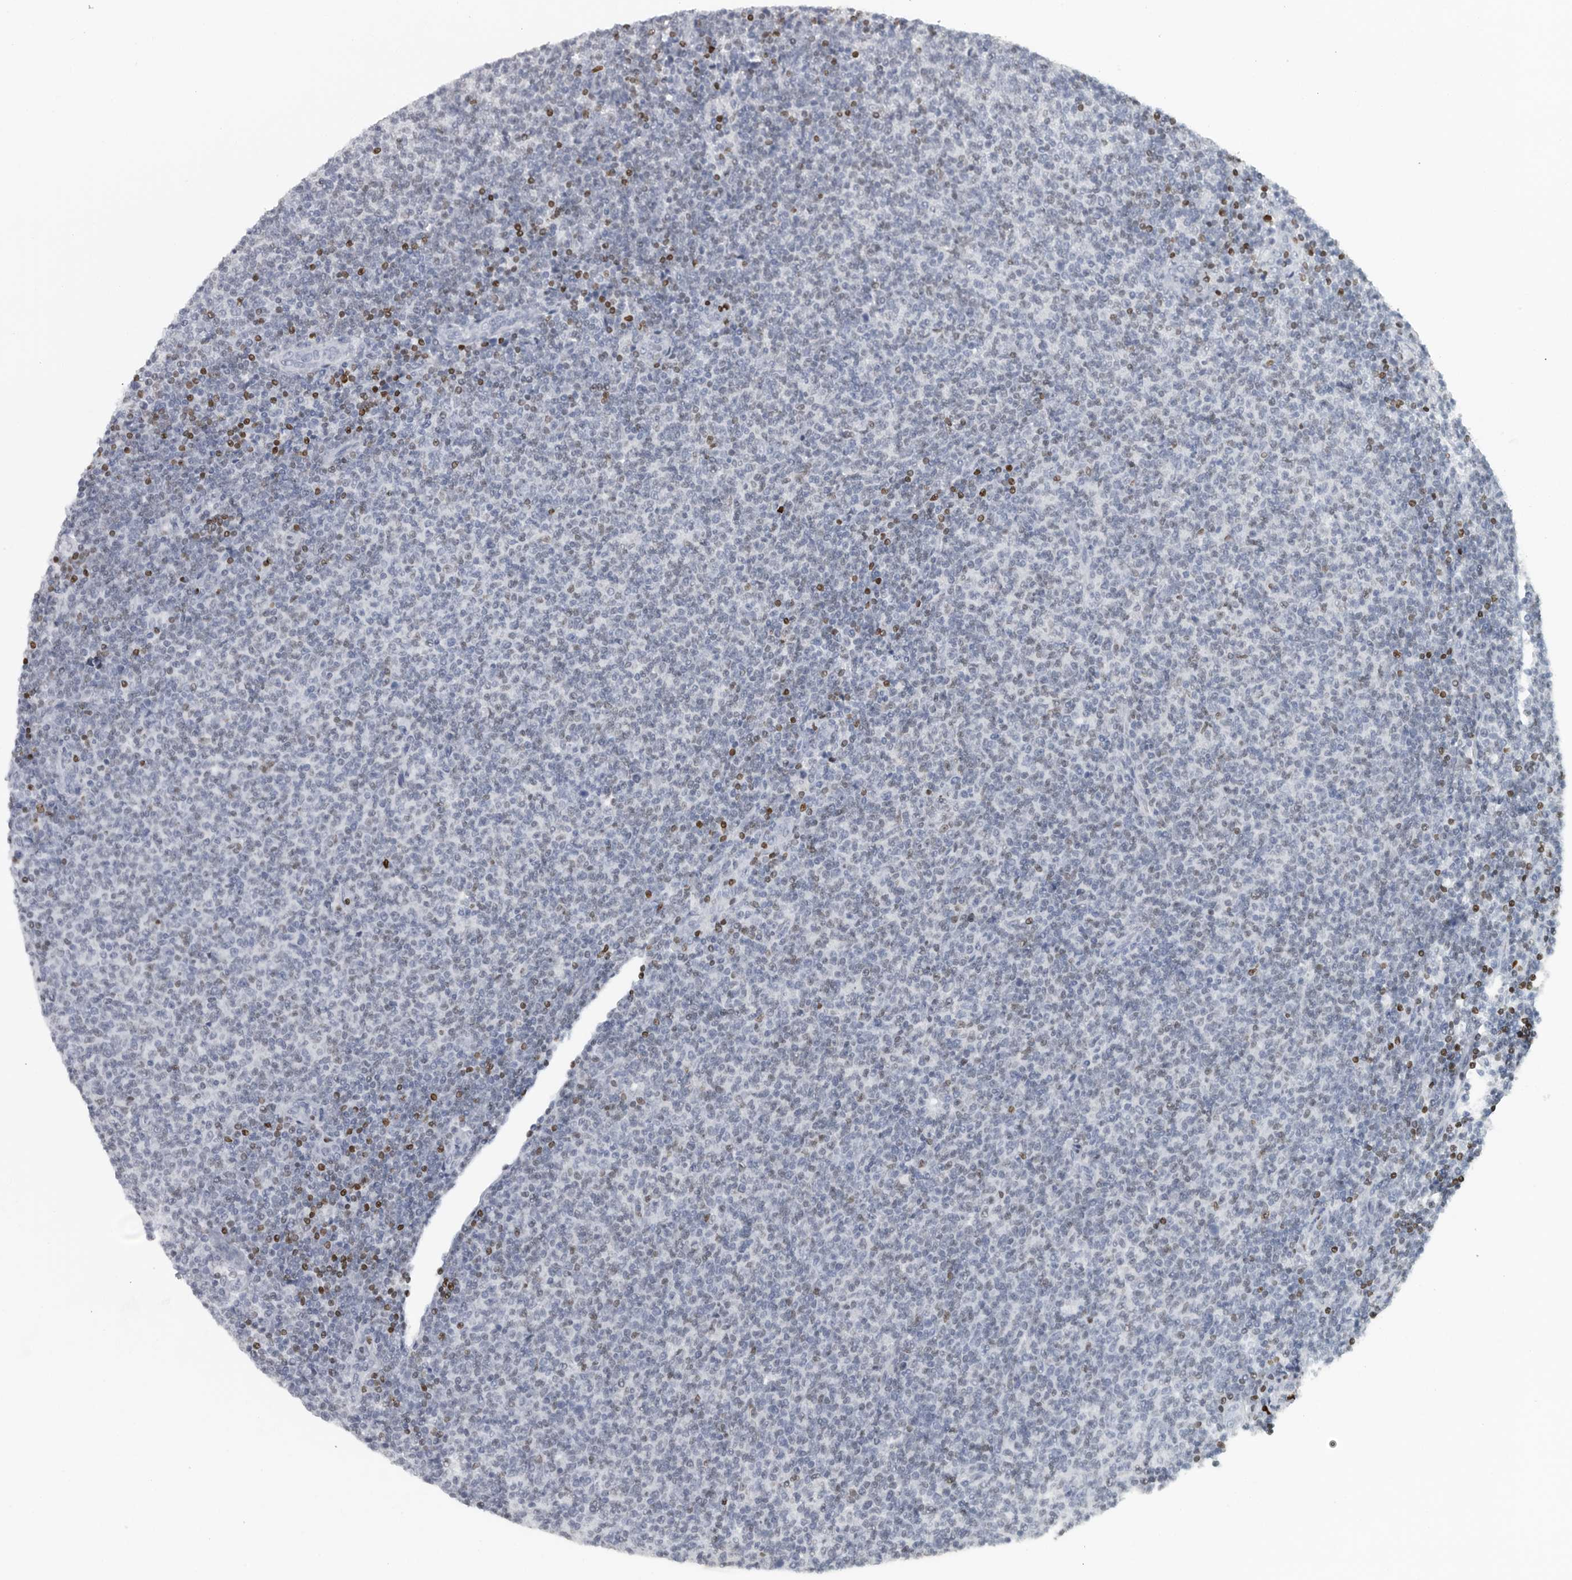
{"staining": {"intensity": "negative", "quantity": "none", "location": "none"}, "tissue": "lymphoma", "cell_type": "Tumor cells", "image_type": "cancer", "snomed": [{"axis": "morphology", "description": "Malignant lymphoma, non-Hodgkin's type, Low grade"}, {"axis": "topography", "description": "Lymph node"}], "caption": "IHC of malignant lymphoma, non-Hodgkin's type (low-grade) demonstrates no positivity in tumor cells.", "gene": "SATB2", "patient": {"sex": "male", "age": 66}}